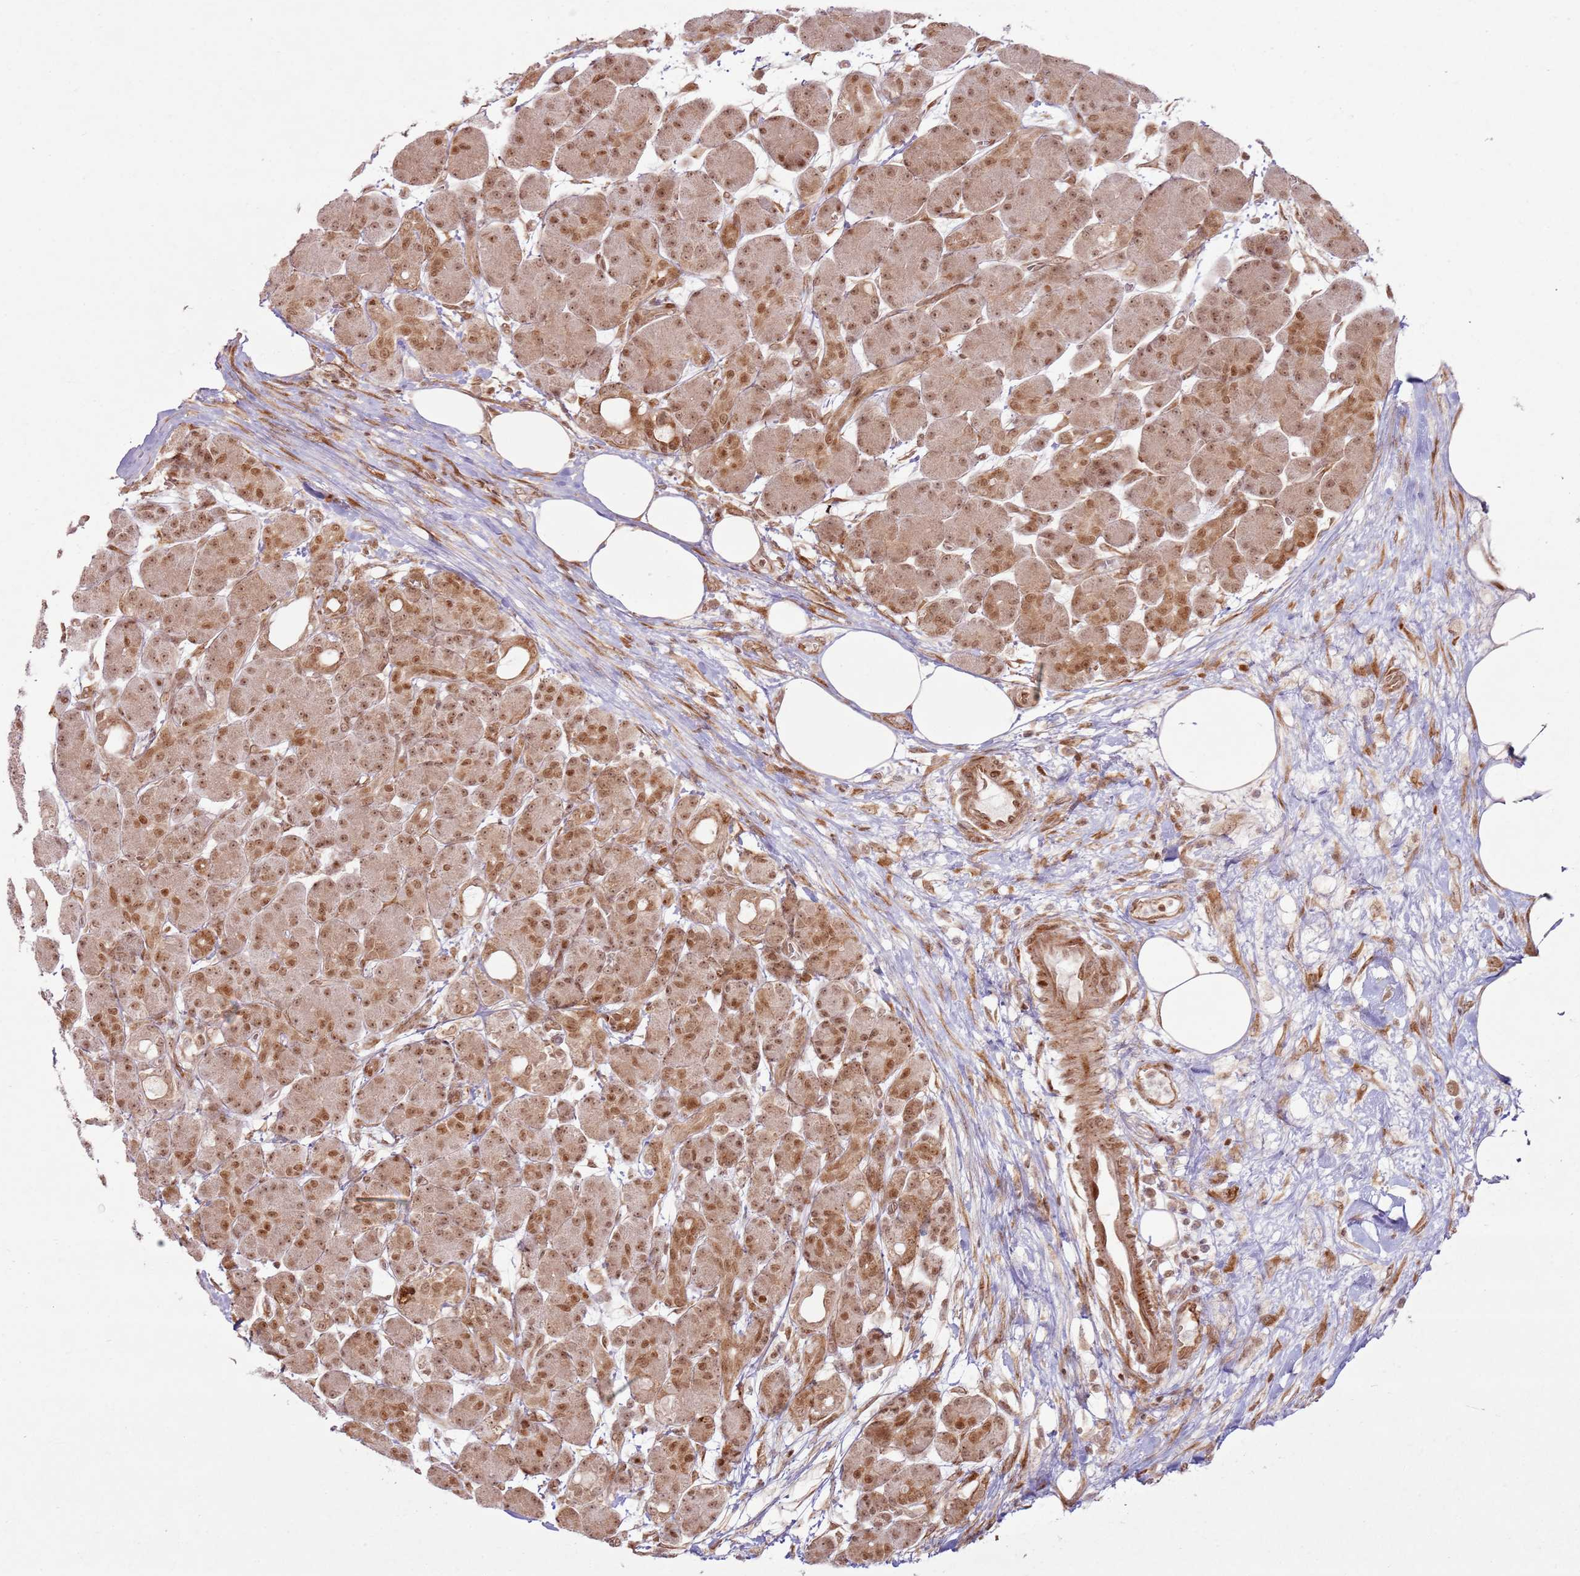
{"staining": {"intensity": "moderate", "quantity": ">75%", "location": "cytoplasmic/membranous,nuclear"}, "tissue": "pancreas", "cell_type": "Exocrine glandular cells", "image_type": "normal", "snomed": [{"axis": "morphology", "description": "Normal tissue, NOS"}, {"axis": "topography", "description": "Pancreas"}], "caption": "Immunohistochemistry staining of unremarkable pancreas, which displays medium levels of moderate cytoplasmic/membranous,nuclear staining in approximately >75% of exocrine glandular cells indicating moderate cytoplasmic/membranous,nuclear protein positivity. The staining was performed using DAB (3,3'-diaminobenzidine) (brown) for protein detection and nuclei were counterstained in hematoxylin (blue).", "gene": "KLHL36", "patient": {"sex": "male", "age": 63}}